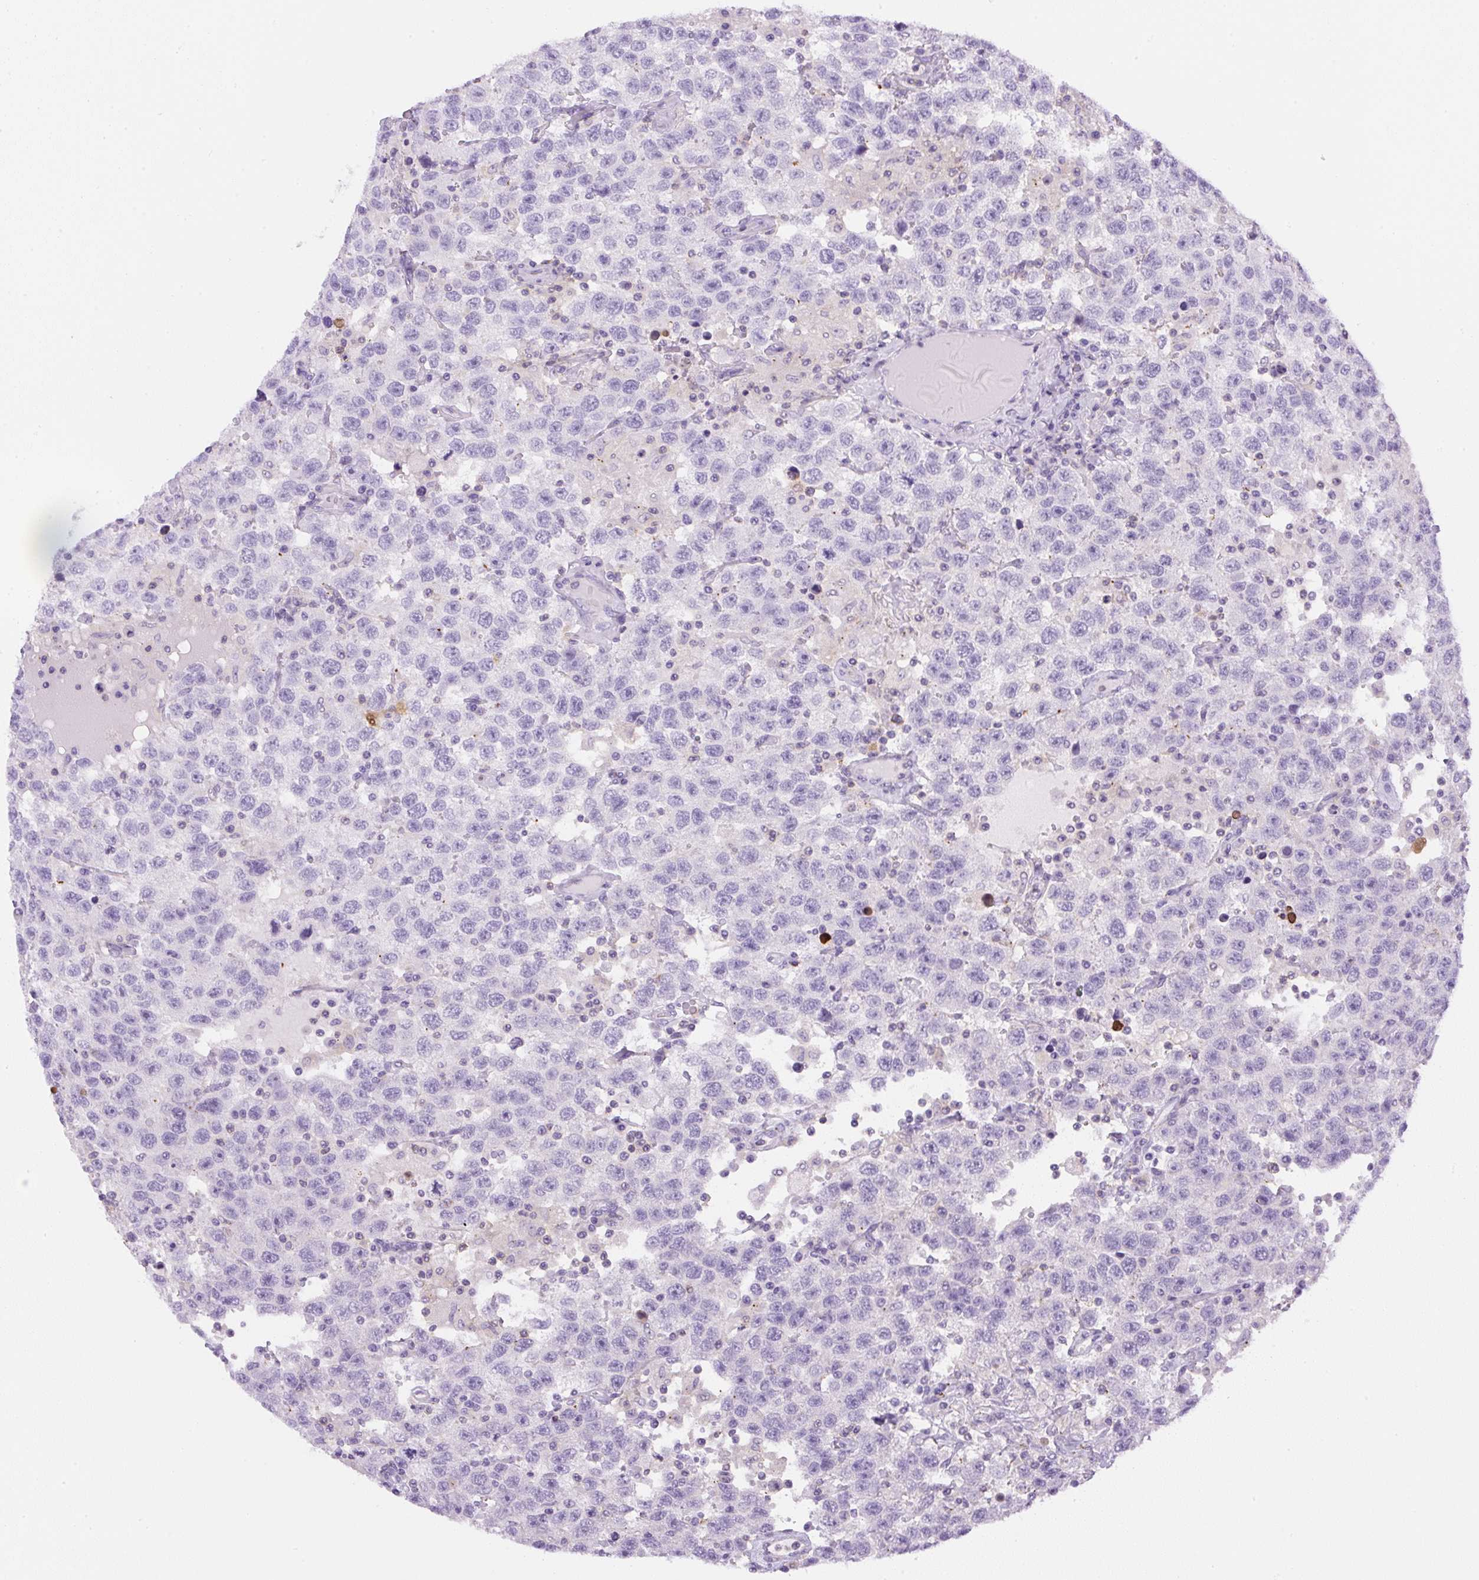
{"staining": {"intensity": "negative", "quantity": "none", "location": "none"}, "tissue": "testis cancer", "cell_type": "Tumor cells", "image_type": "cancer", "snomed": [{"axis": "morphology", "description": "Seminoma, NOS"}, {"axis": "topography", "description": "Testis"}], "caption": "Tumor cells are negative for brown protein staining in testis cancer.", "gene": "PIP5KL1", "patient": {"sex": "male", "age": 41}}